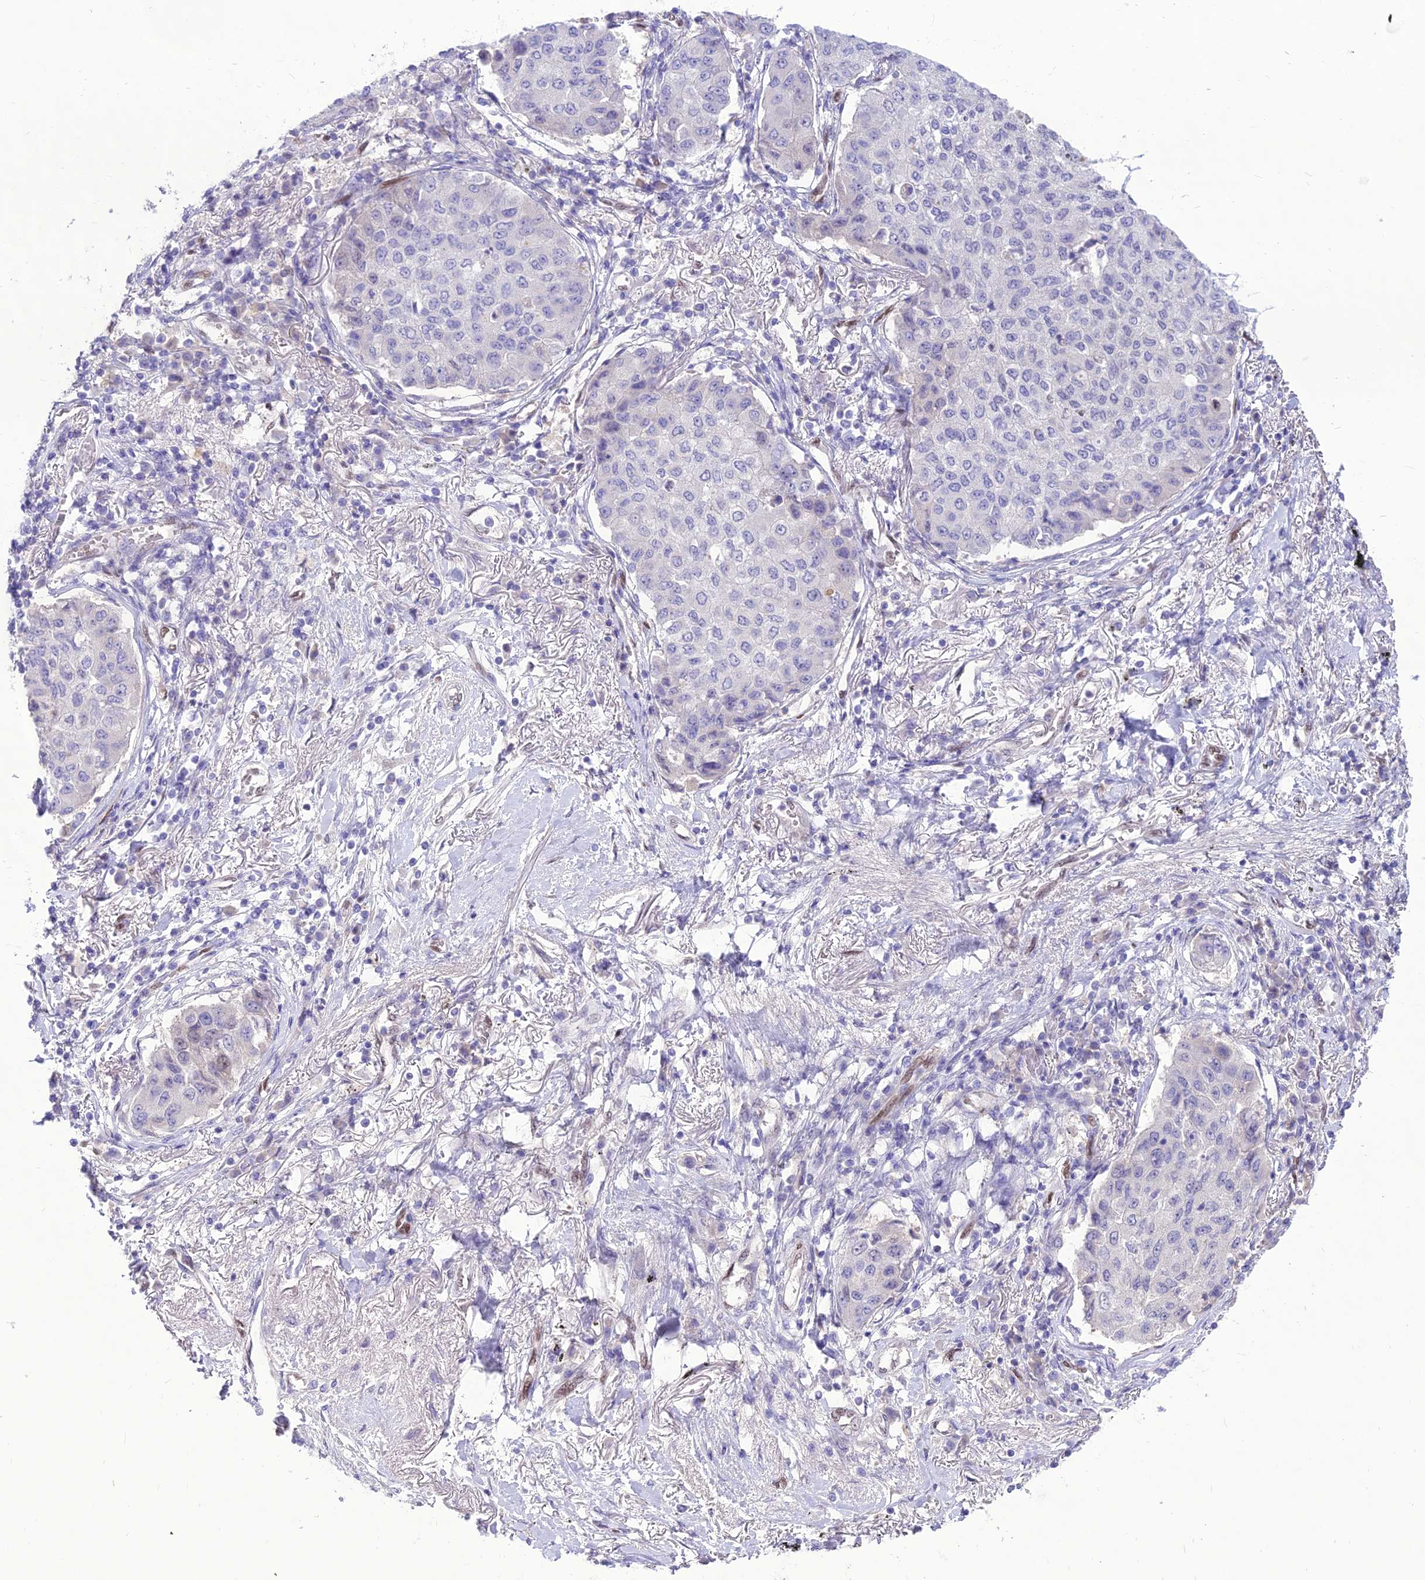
{"staining": {"intensity": "negative", "quantity": "none", "location": "none"}, "tissue": "lung cancer", "cell_type": "Tumor cells", "image_type": "cancer", "snomed": [{"axis": "morphology", "description": "Squamous cell carcinoma, NOS"}, {"axis": "topography", "description": "Lung"}], "caption": "Image shows no significant protein expression in tumor cells of lung cancer. (Stains: DAB (3,3'-diaminobenzidine) immunohistochemistry (IHC) with hematoxylin counter stain, Microscopy: brightfield microscopy at high magnification).", "gene": "NOVA2", "patient": {"sex": "male", "age": 74}}